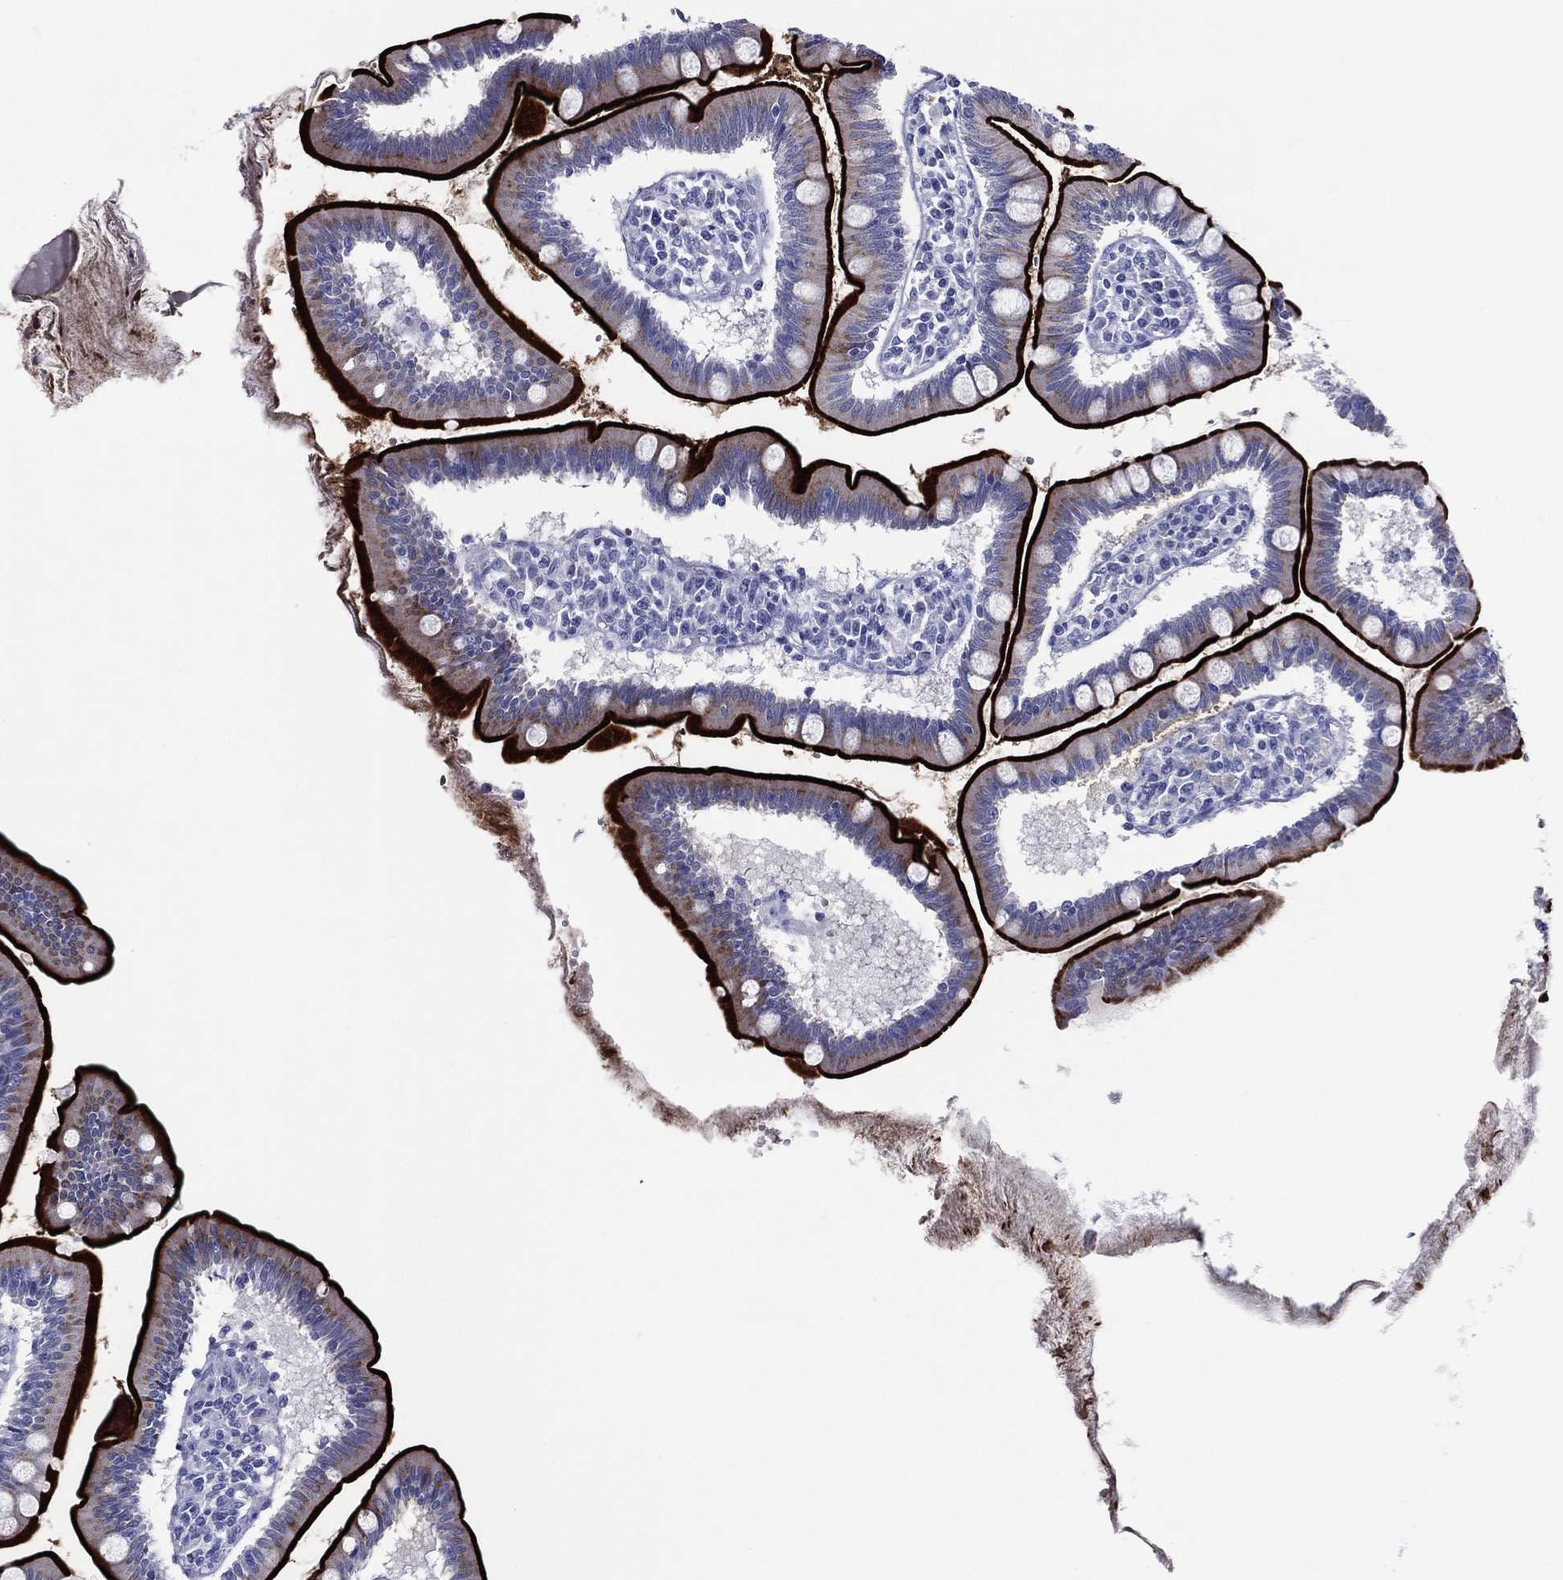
{"staining": {"intensity": "strong", "quantity": "25%-75%", "location": "cytoplasmic/membranous"}, "tissue": "small intestine", "cell_type": "Glandular cells", "image_type": "normal", "snomed": [{"axis": "morphology", "description": "Normal tissue, NOS"}, {"axis": "topography", "description": "Small intestine"}], "caption": "Small intestine stained for a protein (brown) displays strong cytoplasmic/membranous positive expression in approximately 25%-75% of glandular cells.", "gene": "ACE2", "patient": {"sex": "male", "age": 88}}